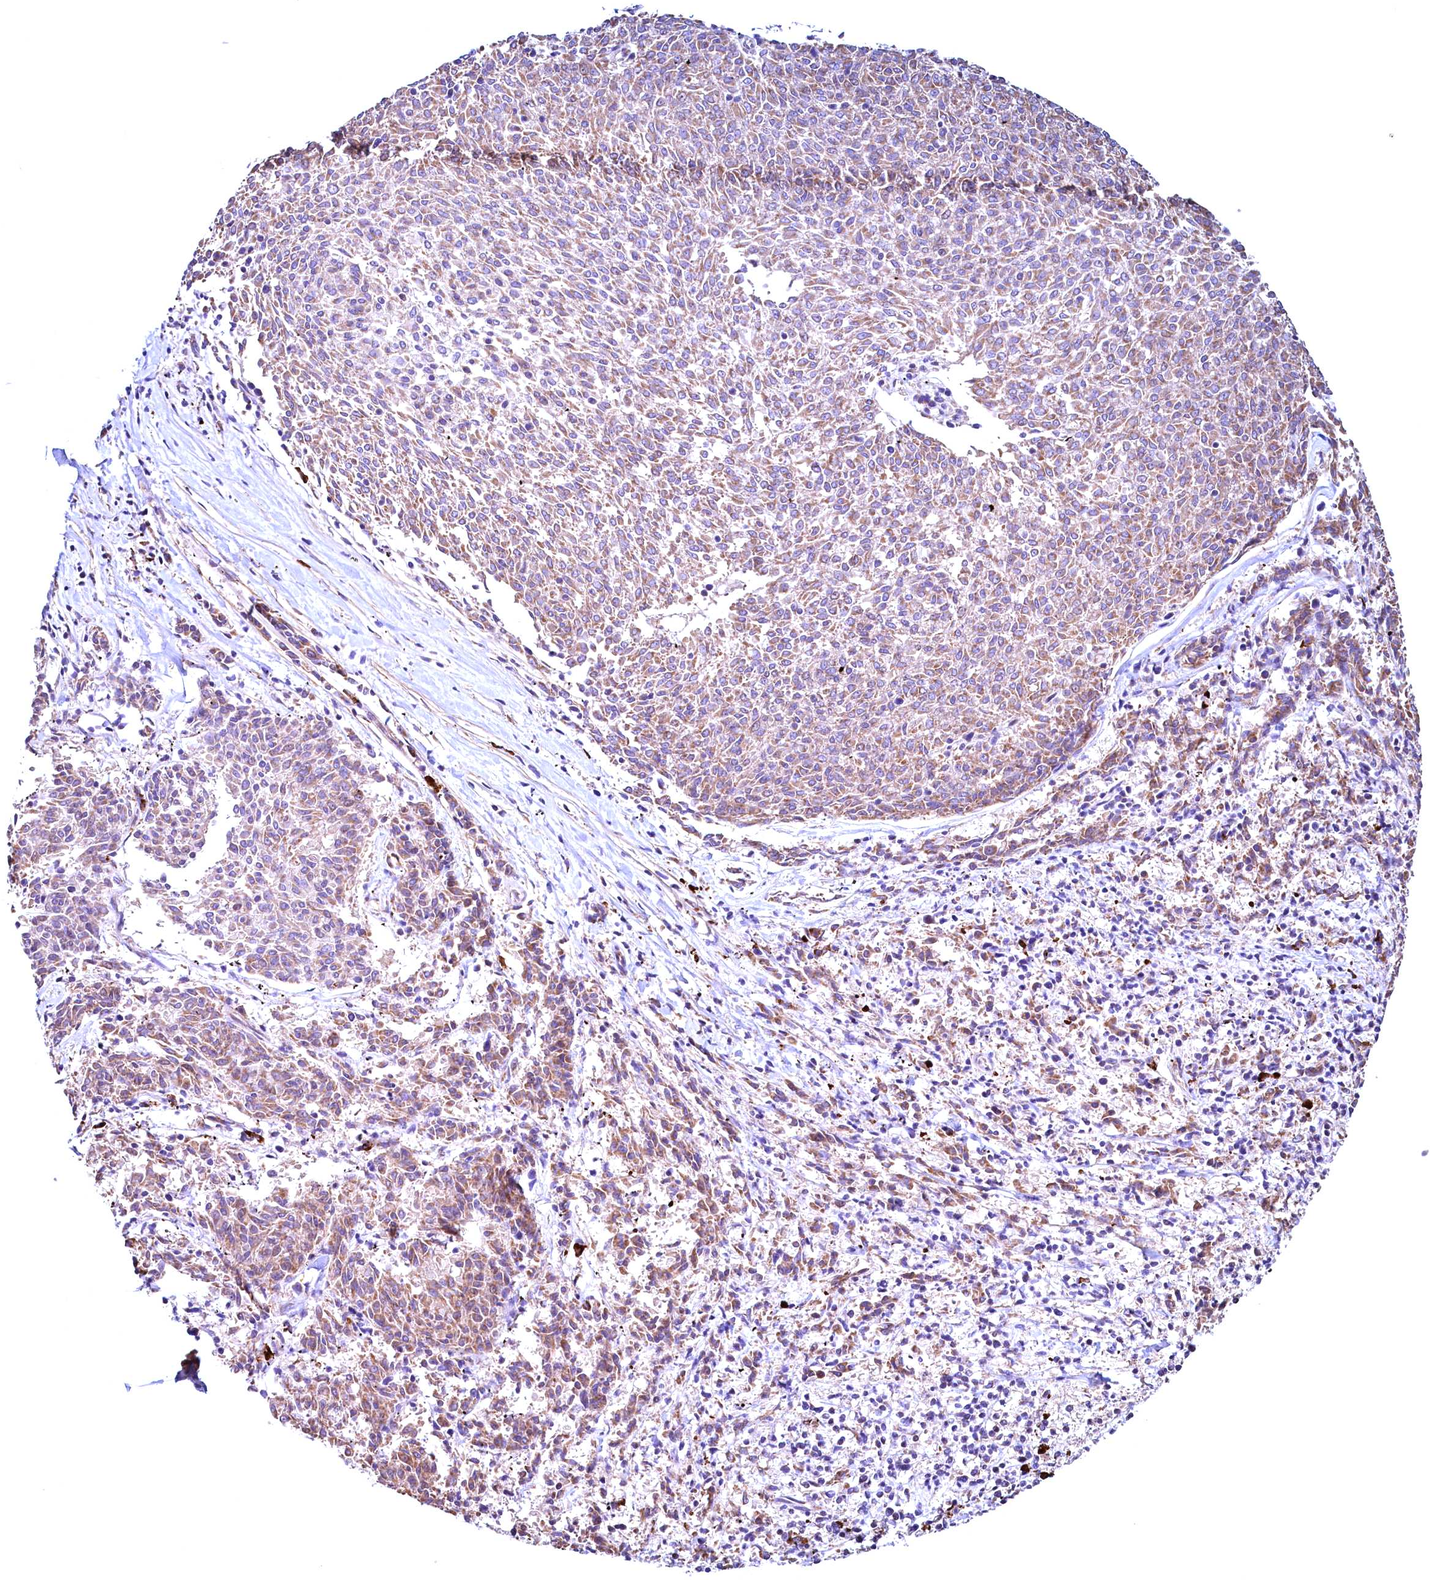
{"staining": {"intensity": "weak", "quantity": ">75%", "location": "cytoplasmic/membranous"}, "tissue": "melanoma", "cell_type": "Tumor cells", "image_type": "cancer", "snomed": [{"axis": "morphology", "description": "Malignant melanoma, NOS"}, {"axis": "topography", "description": "Skin"}], "caption": "The histopathology image shows immunohistochemical staining of melanoma. There is weak cytoplasmic/membranous expression is seen in about >75% of tumor cells.", "gene": "RBFA", "patient": {"sex": "female", "age": 72}}